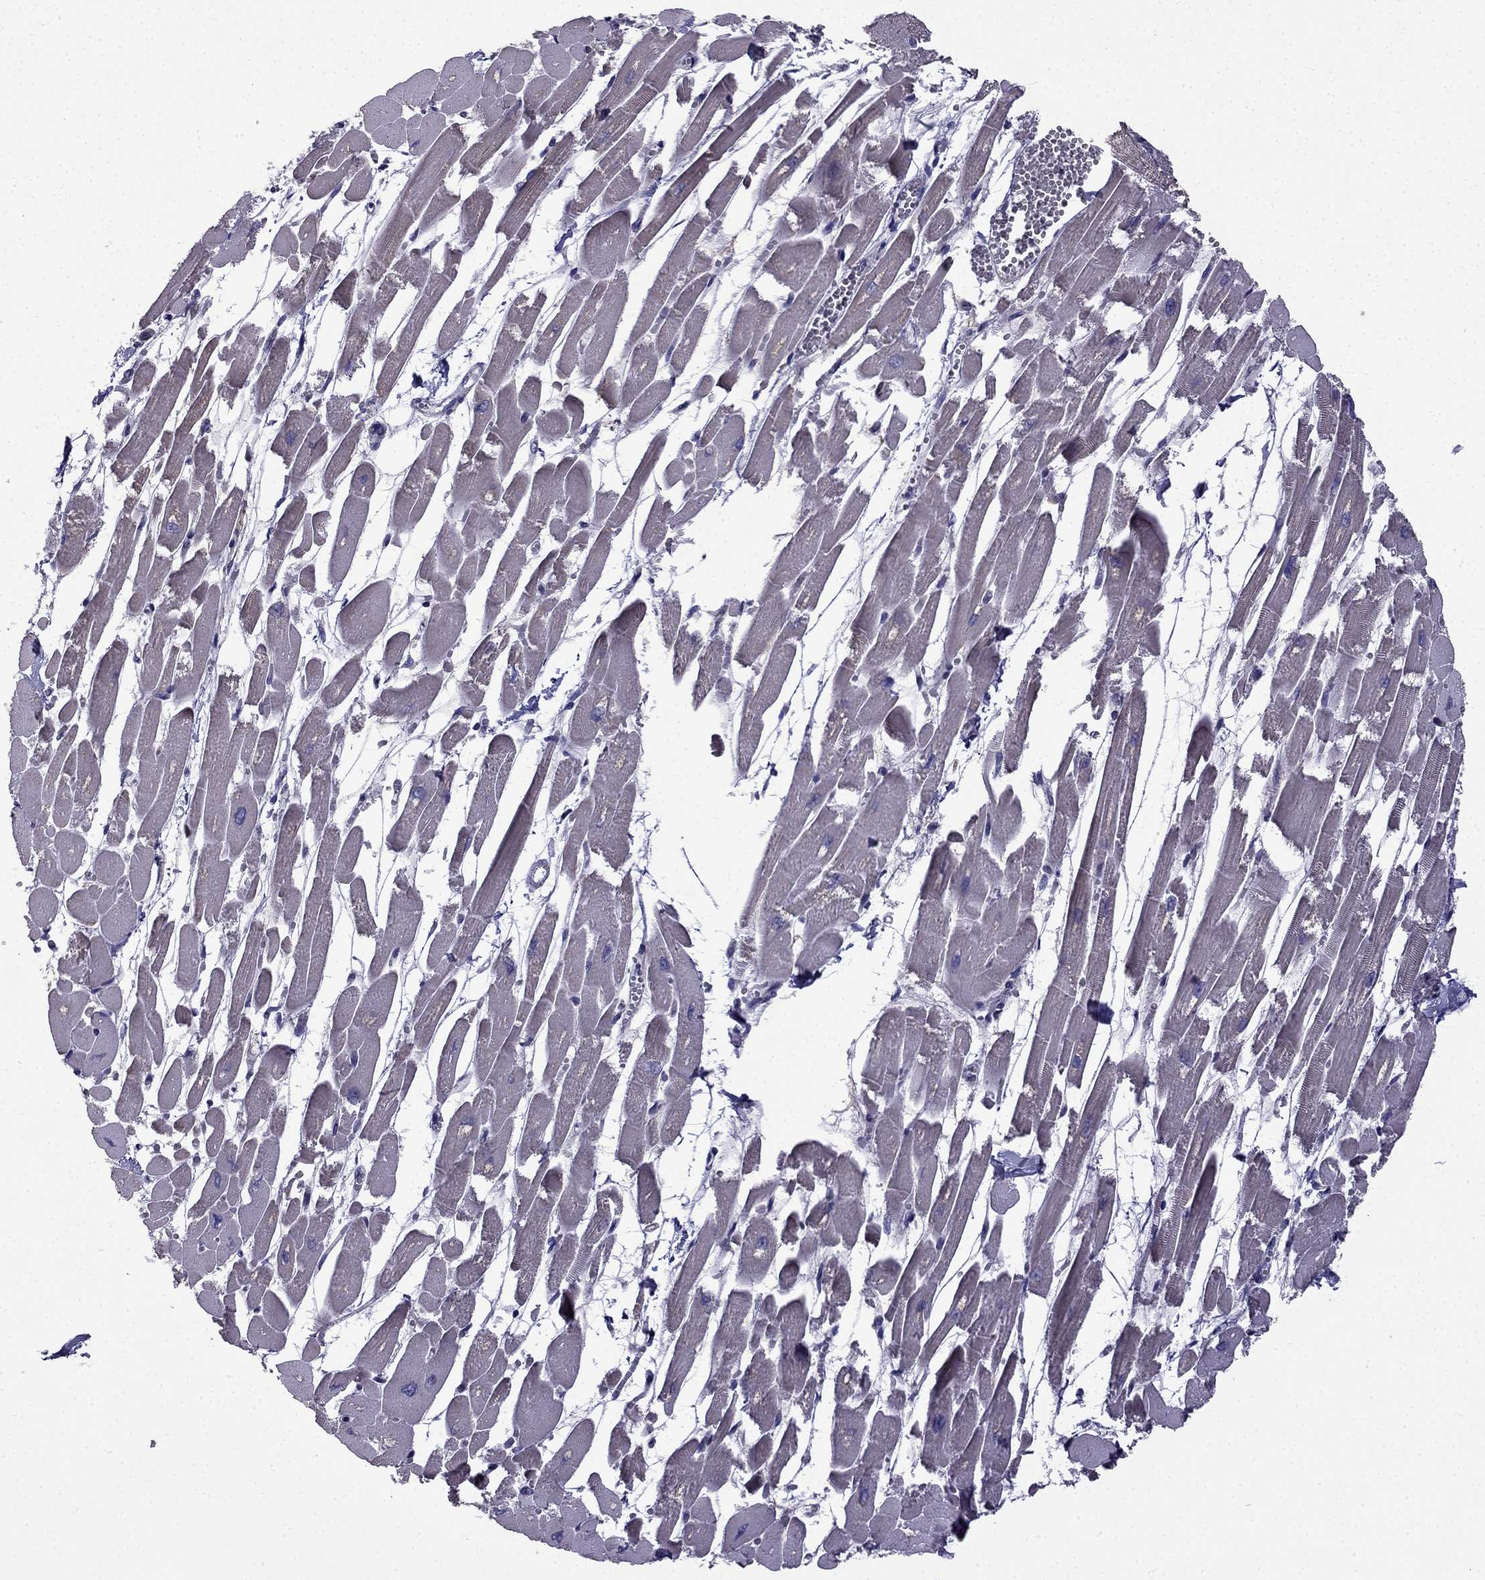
{"staining": {"intensity": "negative", "quantity": "none", "location": "none"}, "tissue": "heart muscle", "cell_type": "Cardiomyocytes", "image_type": "normal", "snomed": [{"axis": "morphology", "description": "Normal tissue, NOS"}, {"axis": "topography", "description": "Heart"}], "caption": "Immunohistochemical staining of normal heart muscle exhibits no significant positivity in cardiomyocytes.", "gene": "SLC6A2", "patient": {"sex": "female", "age": 52}}